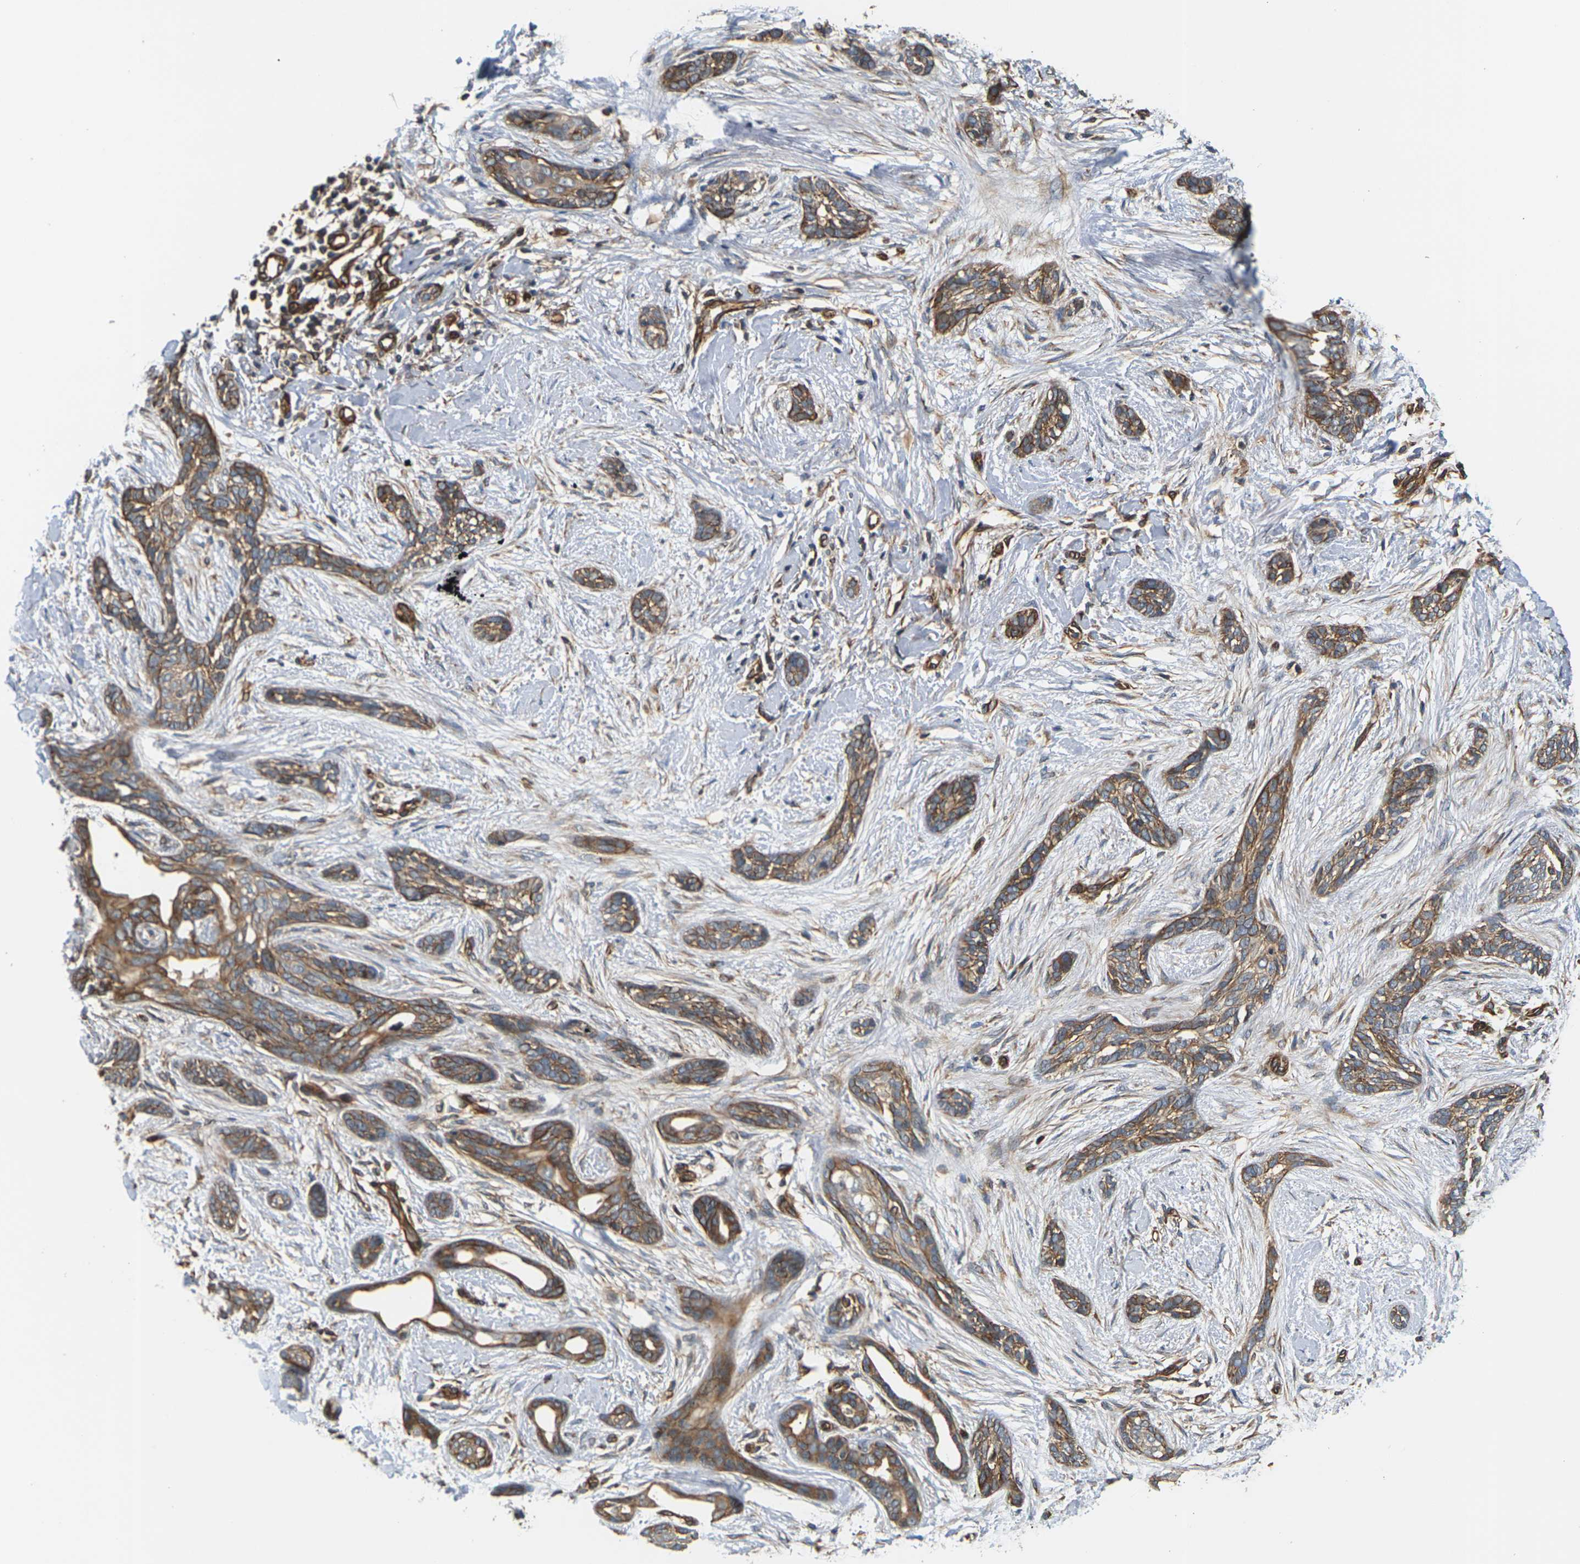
{"staining": {"intensity": "moderate", "quantity": ">75%", "location": "cytoplasmic/membranous"}, "tissue": "skin cancer", "cell_type": "Tumor cells", "image_type": "cancer", "snomed": [{"axis": "morphology", "description": "Basal cell carcinoma"}, {"axis": "morphology", "description": "Adnexal tumor, benign"}, {"axis": "topography", "description": "Skin"}], "caption": "Protein expression analysis of human skin cancer reveals moderate cytoplasmic/membranous staining in approximately >75% of tumor cells.", "gene": "PCDHB4", "patient": {"sex": "female", "age": 42}}